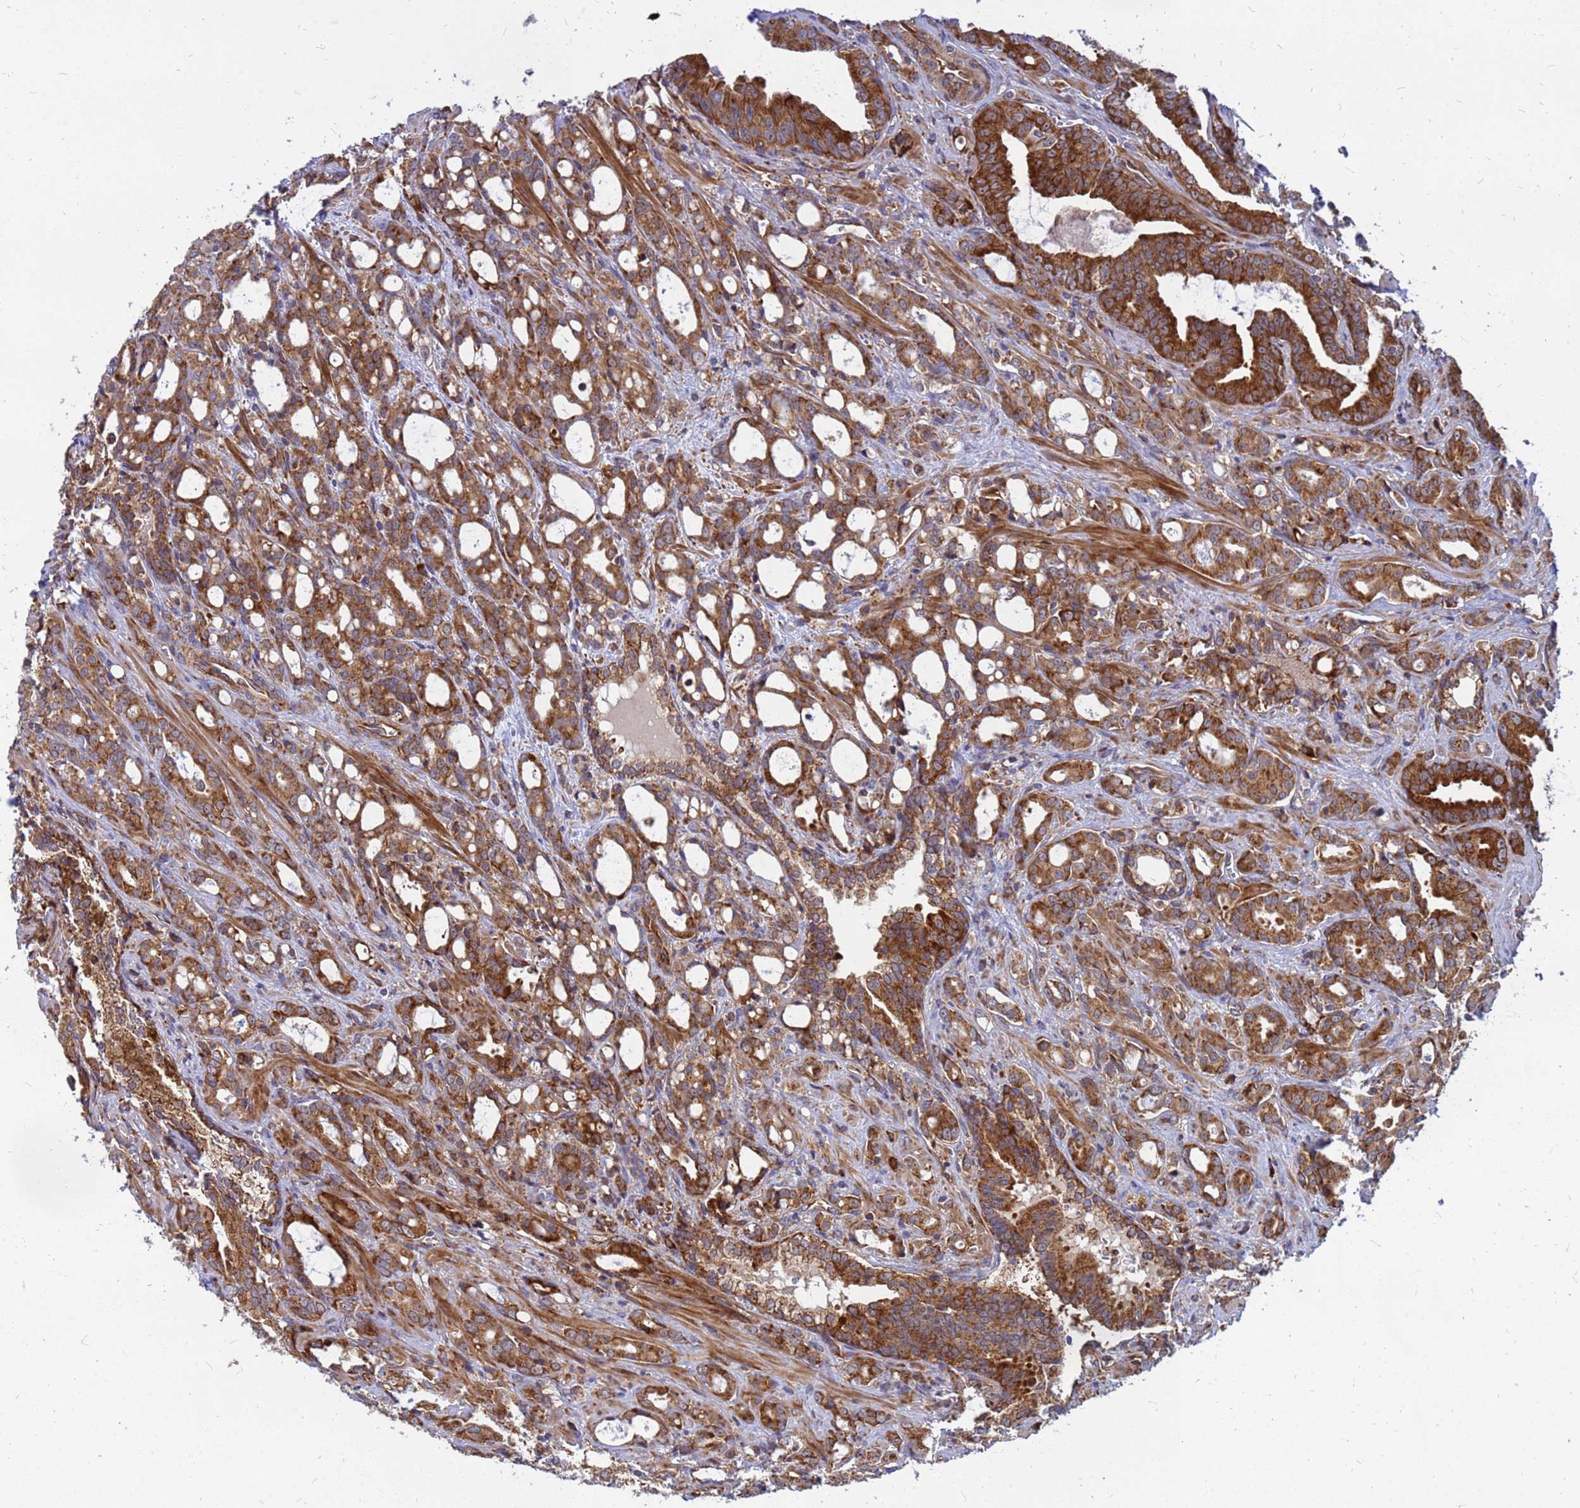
{"staining": {"intensity": "strong", "quantity": ">75%", "location": "cytoplasmic/membranous"}, "tissue": "prostate cancer", "cell_type": "Tumor cells", "image_type": "cancer", "snomed": [{"axis": "morphology", "description": "Adenocarcinoma, High grade"}, {"axis": "topography", "description": "Prostate"}], "caption": "Protein staining of prostate adenocarcinoma (high-grade) tissue demonstrates strong cytoplasmic/membranous positivity in approximately >75% of tumor cells.", "gene": "RPL8", "patient": {"sex": "male", "age": 72}}